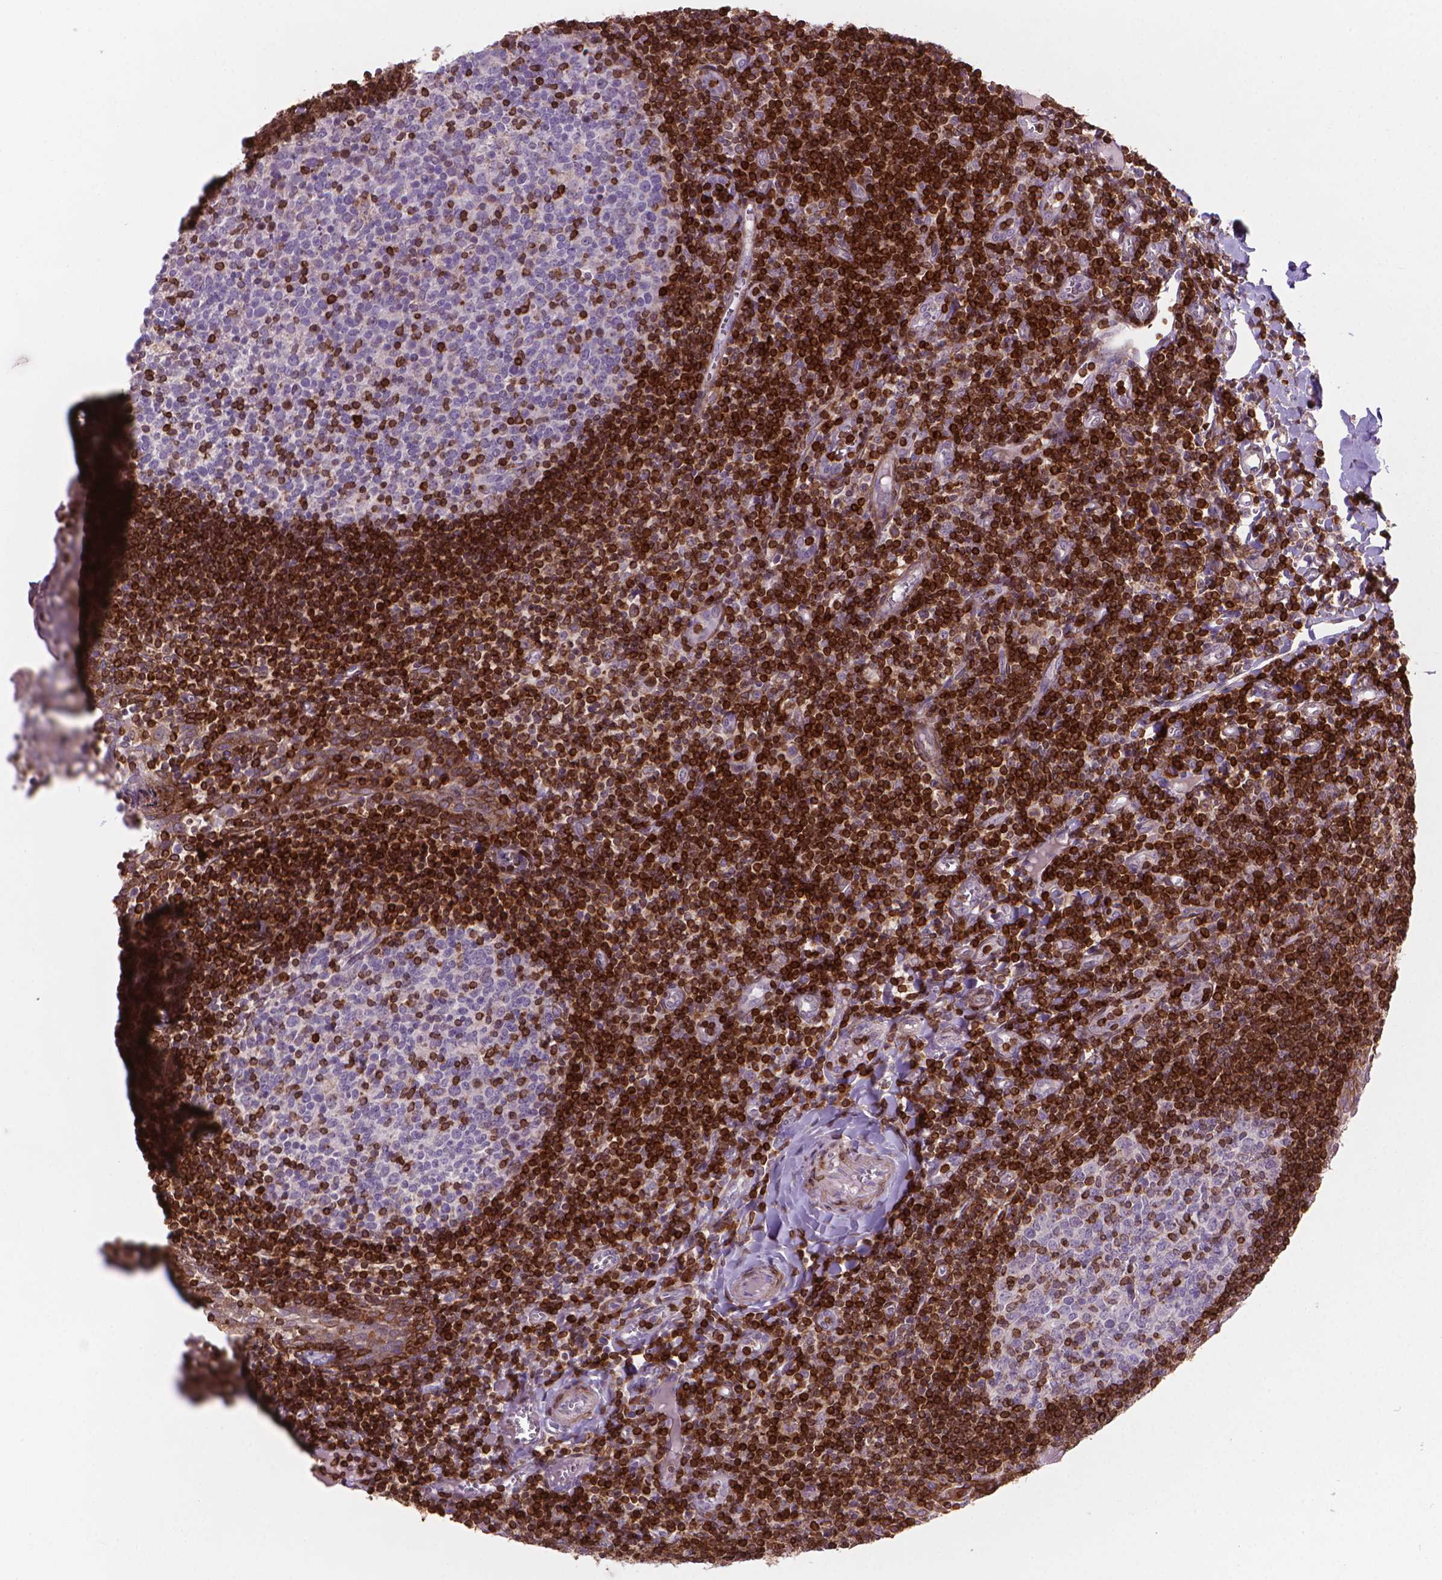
{"staining": {"intensity": "strong", "quantity": "<25%", "location": "cytoplasmic/membranous"}, "tissue": "lymph node", "cell_type": "Germinal center cells", "image_type": "normal", "snomed": [{"axis": "morphology", "description": "Normal tissue, NOS"}, {"axis": "topography", "description": "Lymph node"}], "caption": "Immunohistochemical staining of unremarkable lymph node demonstrates strong cytoplasmic/membranous protein staining in about <25% of germinal center cells. (Stains: DAB in brown, nuclei in blue, Microscopy: brightfield microscopy at high magnification).", "gene": "BCL2", "patient": {"sex": "female", "age": 21}}